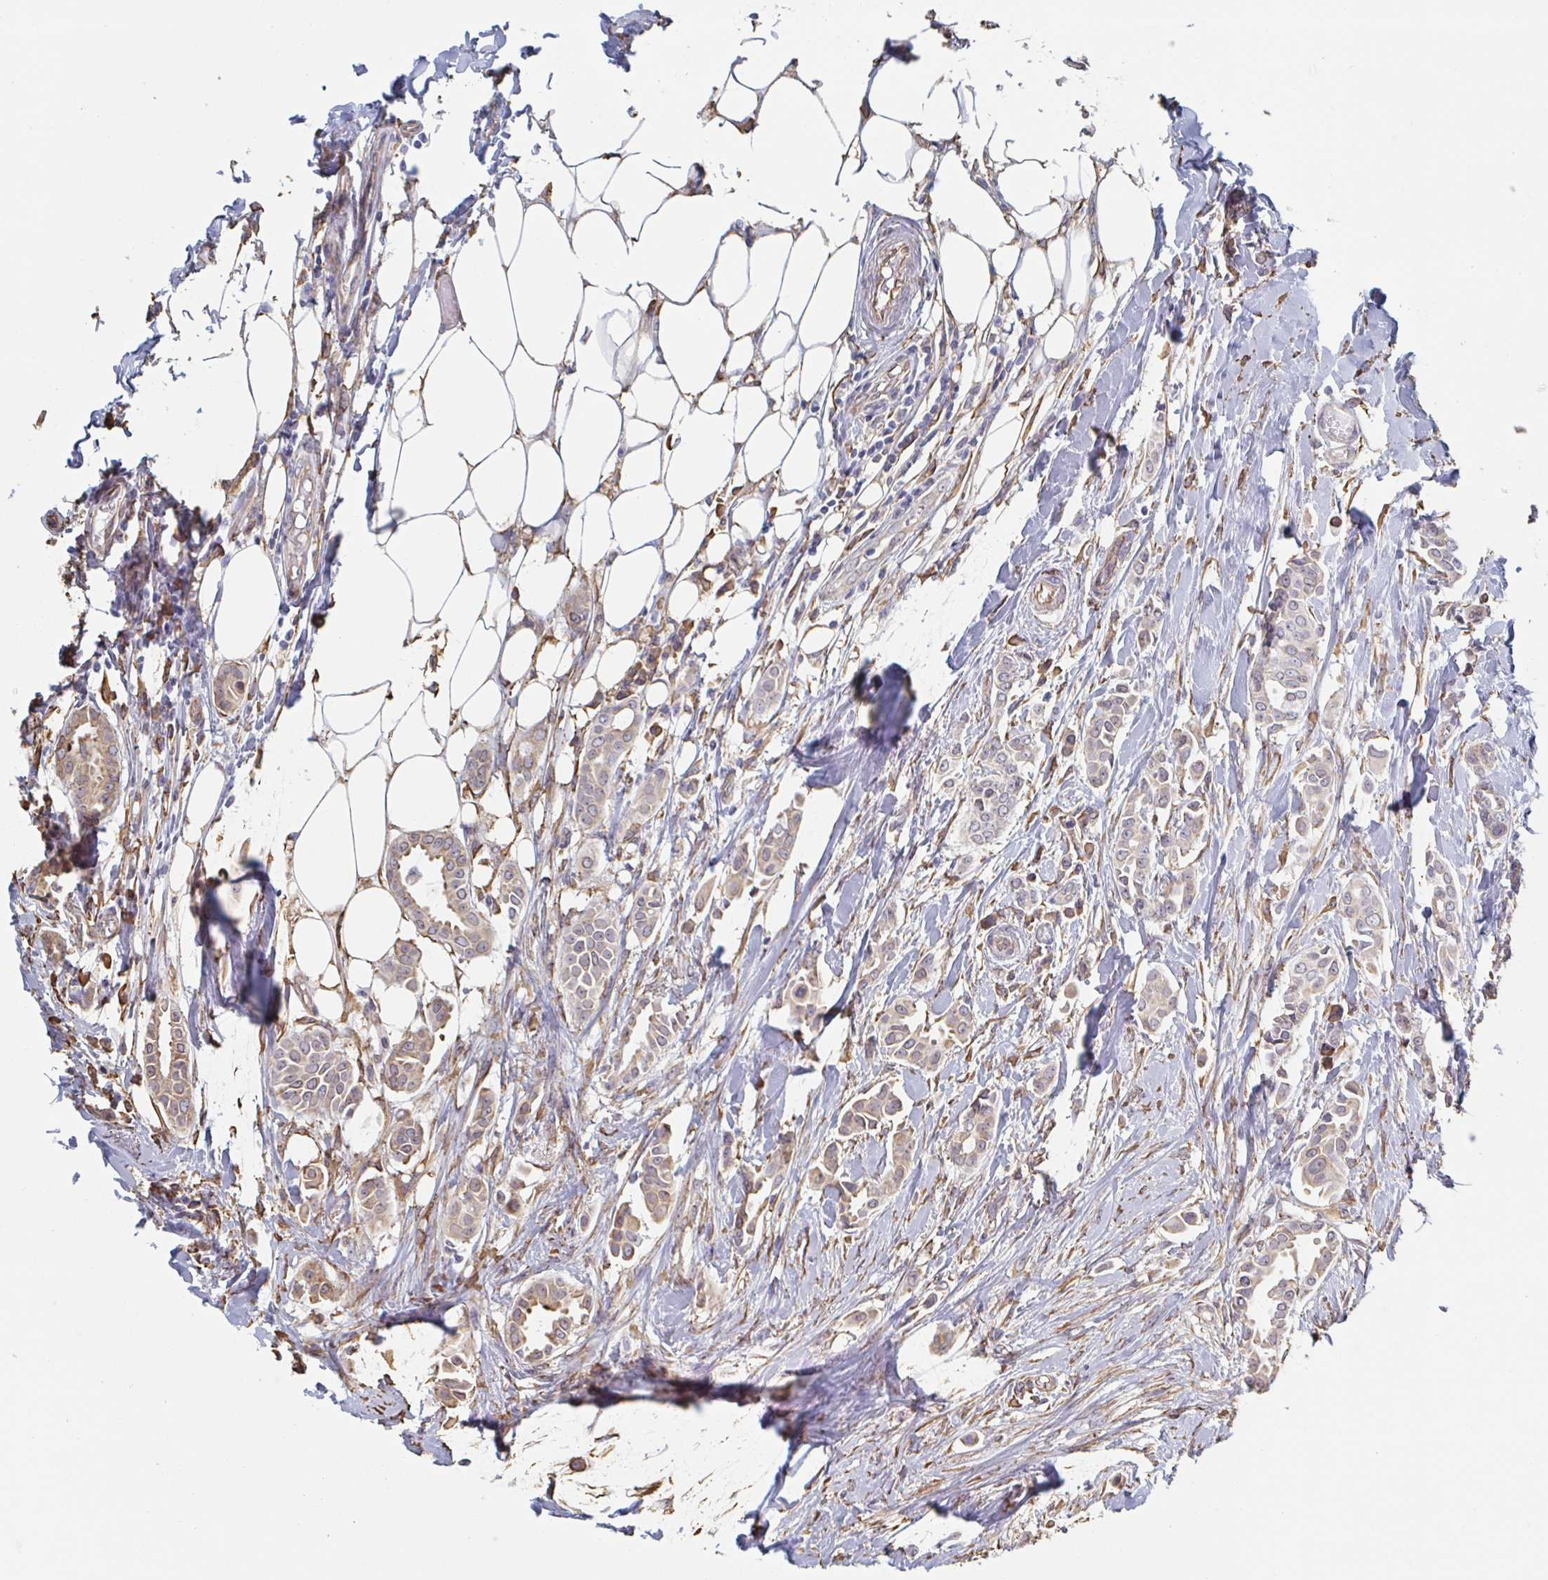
{"staining": {"intensity": "moderate", "quantity": "25%-75%", "location": "cytoplasmic/membranous"}, "tissue": "breast cancer", "cell_type": "Tumor cells", "image_type": "cancer", "snomed": [{"axis": "morphology", "description": "Duct carcinoma"}, {"axis": "topography", "description": "Breast"}], "caption": "Breast cancer stained with a brown dye reveals moderate cytoplasmic/membranous positive positivity in approximately 25%-75% of tumor cells.", "gene": "RAB5IF", "patient": {"sex": "female", "age": 64}}